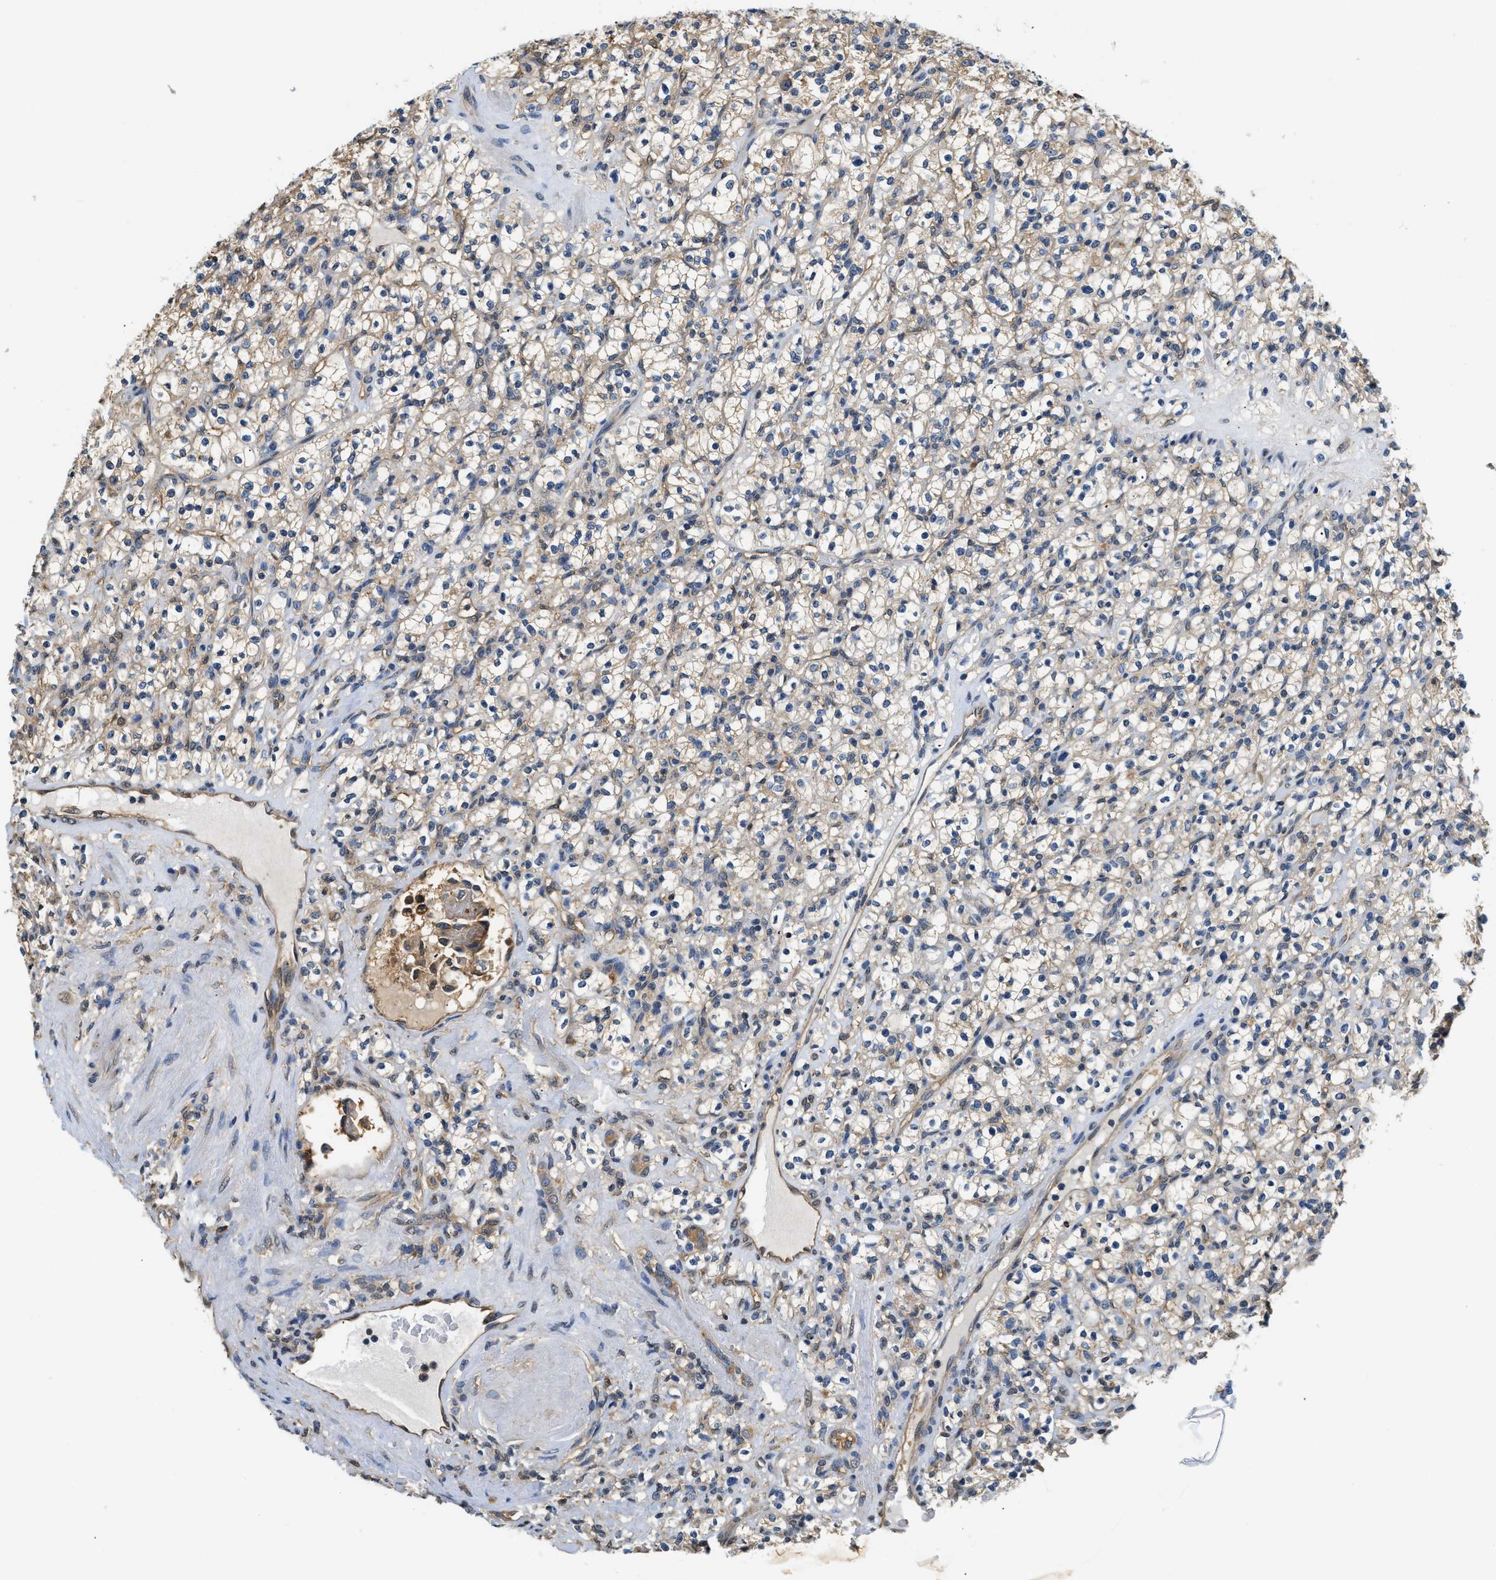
{"staining": {"intensity": "negative", "quantity": "none", "location": "none"}, "tissue": "renal cancer", "cell_type": "Tumor cells", "image_type": "cancer", "snomed": [{"axis": "morphology", "description": "Normal tissue, NOS"}, {"axis": "morphology", "description": "Adenocarcinoma, NOS"}, {"axis": "topography", "description": "Kidney"}], "caption": "Renal cancer stained for a protein using immunohistochemistry demonstrates no staining tumor cells.", "gene": "BCL7C", "patient": {"sex": "female", "age": 72}}